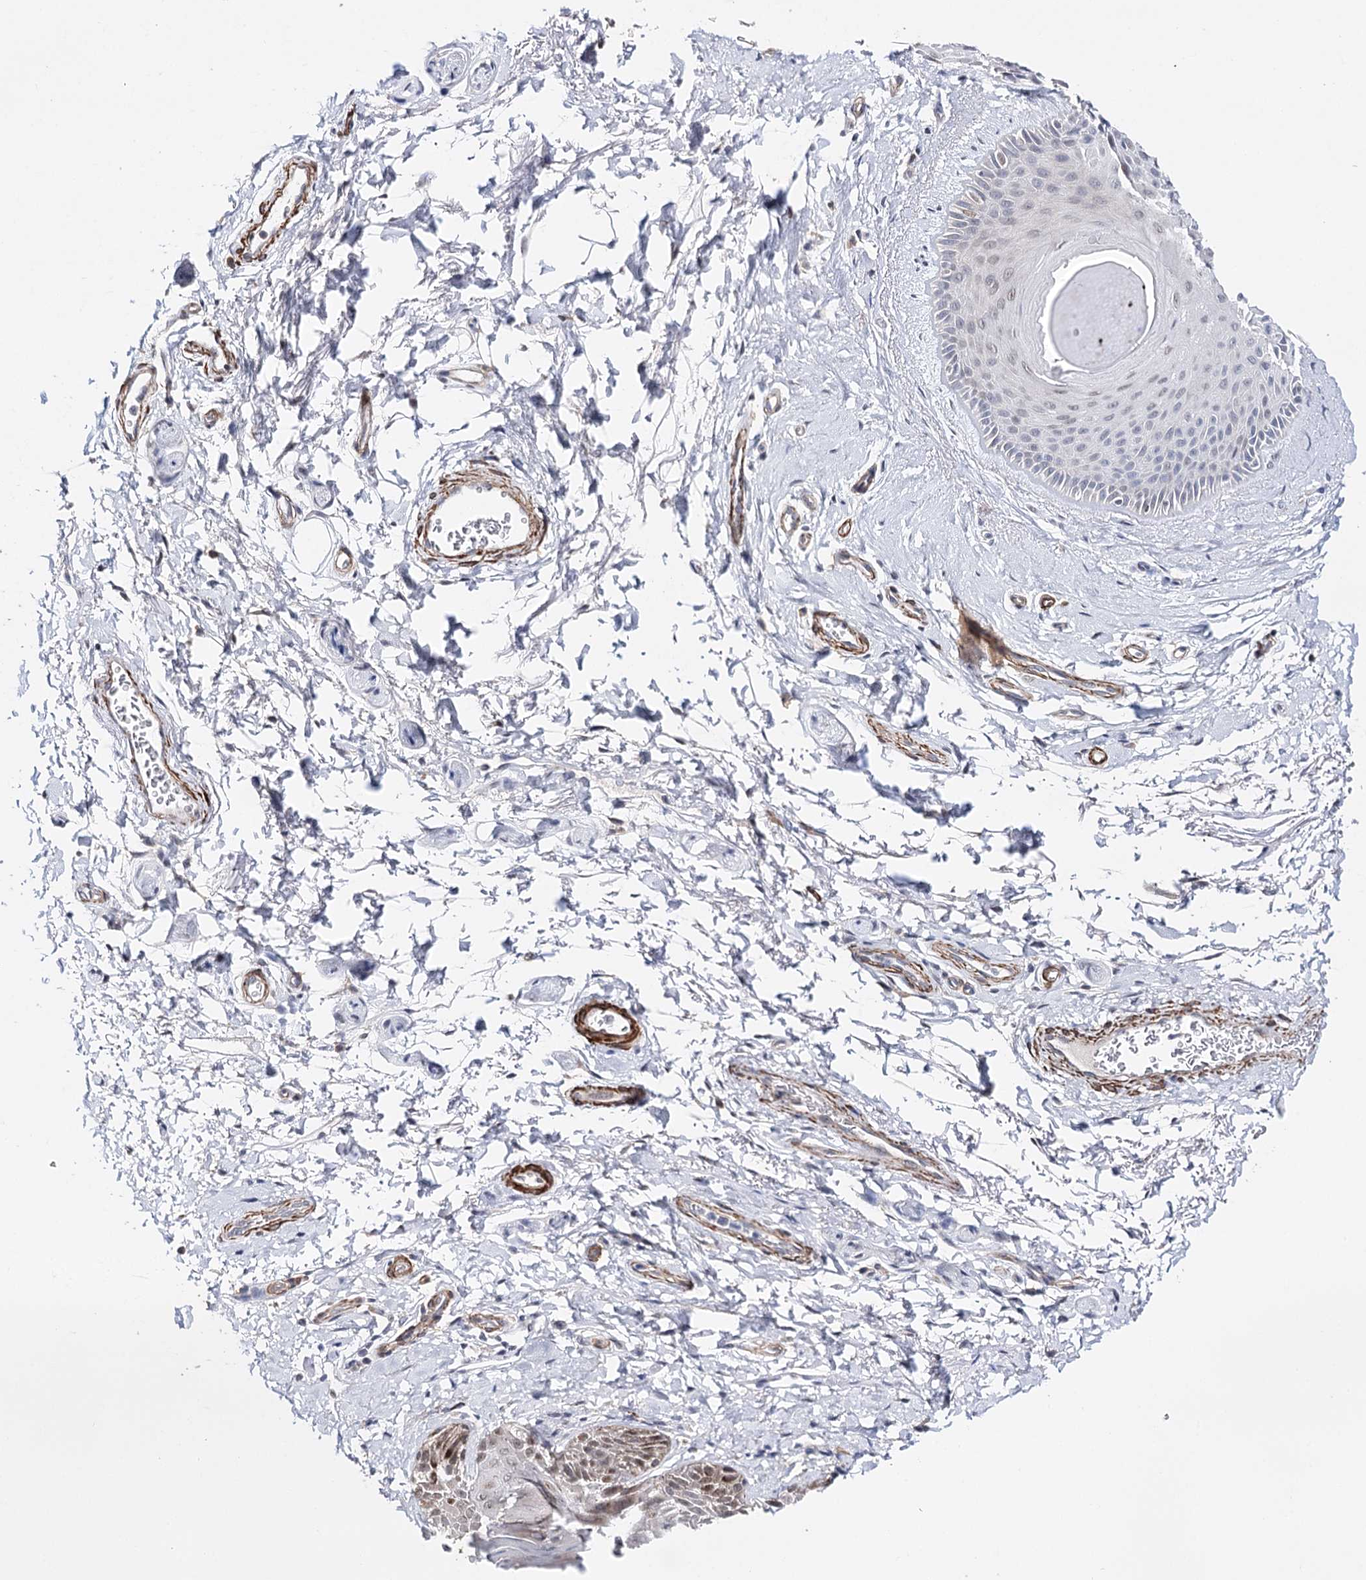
{"staining": {"intensity": "negative", "quantity": "none", "location": "none"}, "tissue": "skin", "cell_type": "Epidermal cells", "image_type": "normal", "snomed": [{"axis": "morphology", "description": "Normal tissue, NOS"}, {"axis": "topography", "description": "Anal"}], "caption": "IHC of benign human skin demonstrates no staining in epidermal cells.", "gene": "CFAP46", "patient": {"sex": "male", "age": 44}}